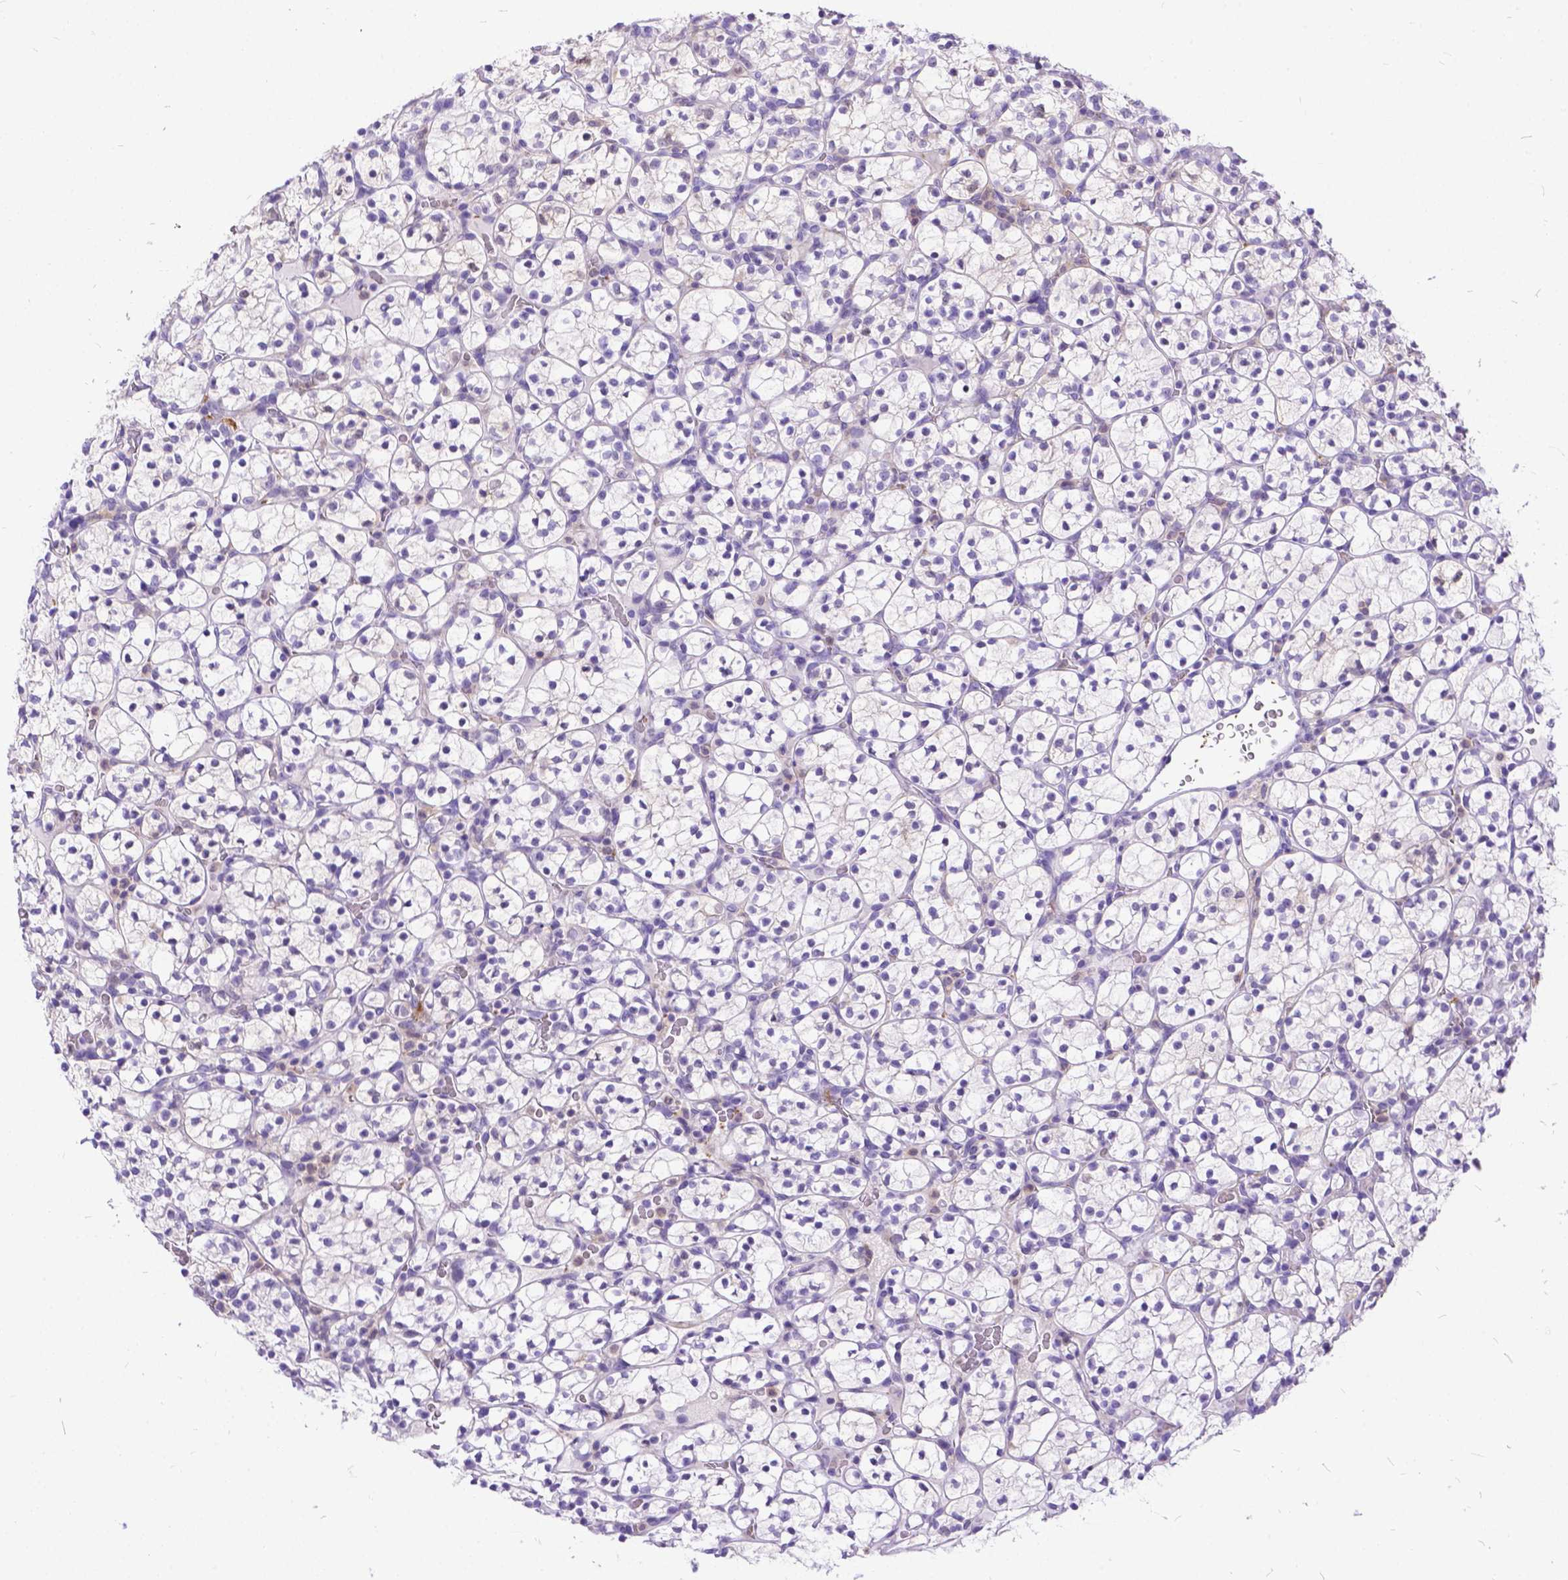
{"staining": {"intensity": "negative", "quantity": "none", "location": "none"}, "tissue": "renal cancer", "cell_type": "Tumor cells", "image_type": "cancer", "snomed": [{"axis": "morphology", "description": "Adenocarcinoma, NOS"}, {"axis": "topography", "description": "Kidney"}], "caption": "An image of adenocarcinoma (renal) stained for a protein displays no brown staining in tumor cells.", "gene": "TMEM169", "patient": {"sex": "female", "age": 89}}